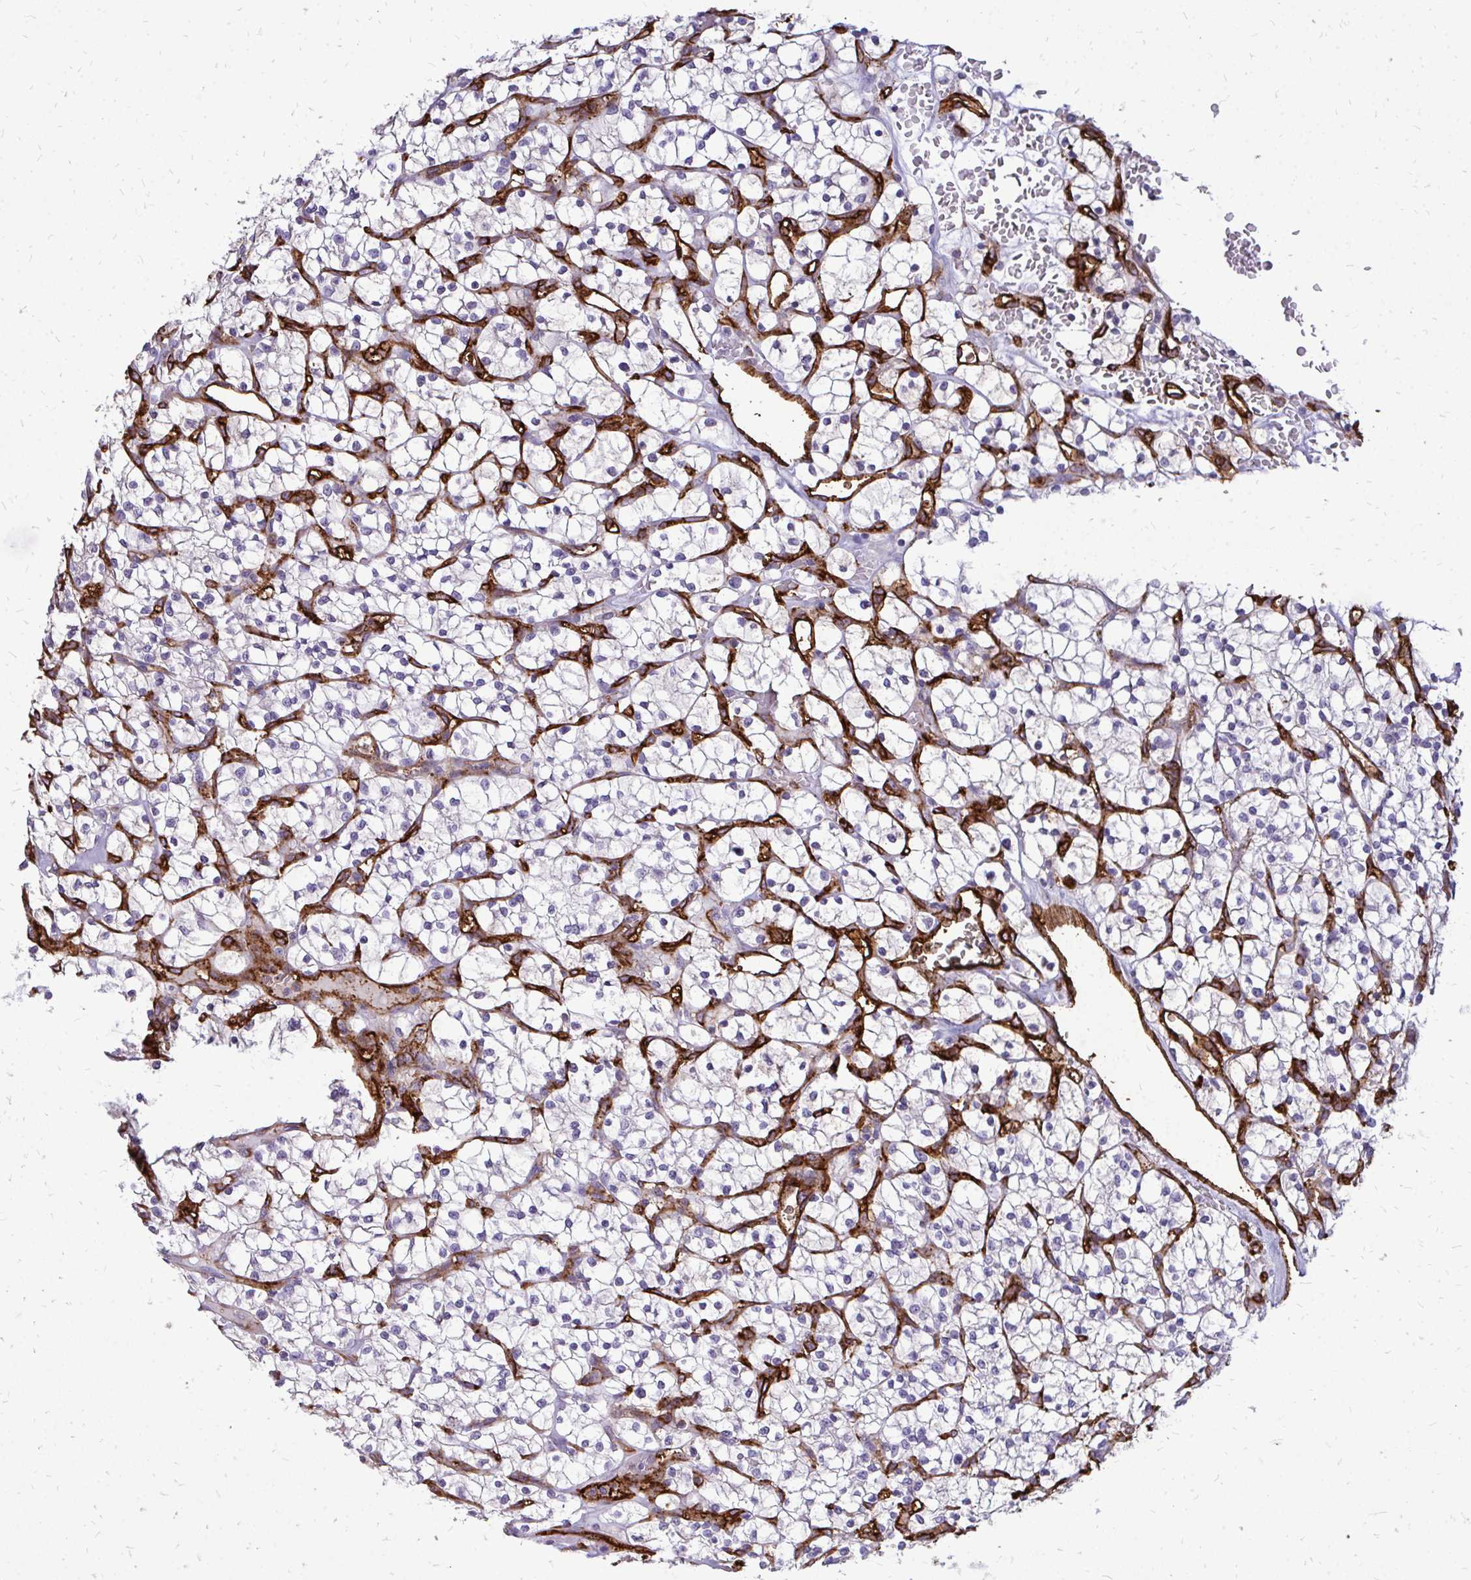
{"staining": {"intensity": "negative", "quantity": "none", "location": "none"}, "tissue": "renal cancer", "cell_type": "Tumor cells", "image_type": "cancer", "snomed": [{"axis": "morphology", "description": "Adenocarcinoma, NOS"}, {"axis": "topography", "description": "Kidney"}], "caption": "IHC of human renal cancer (adenocarcinoma) displays no expression in tumor cells. (Brightfield microscopy of DAB immunohistochemistry at high magnification).", "gene": "MARCKSL1", "patient": {"sex": "female", "age": 64}}